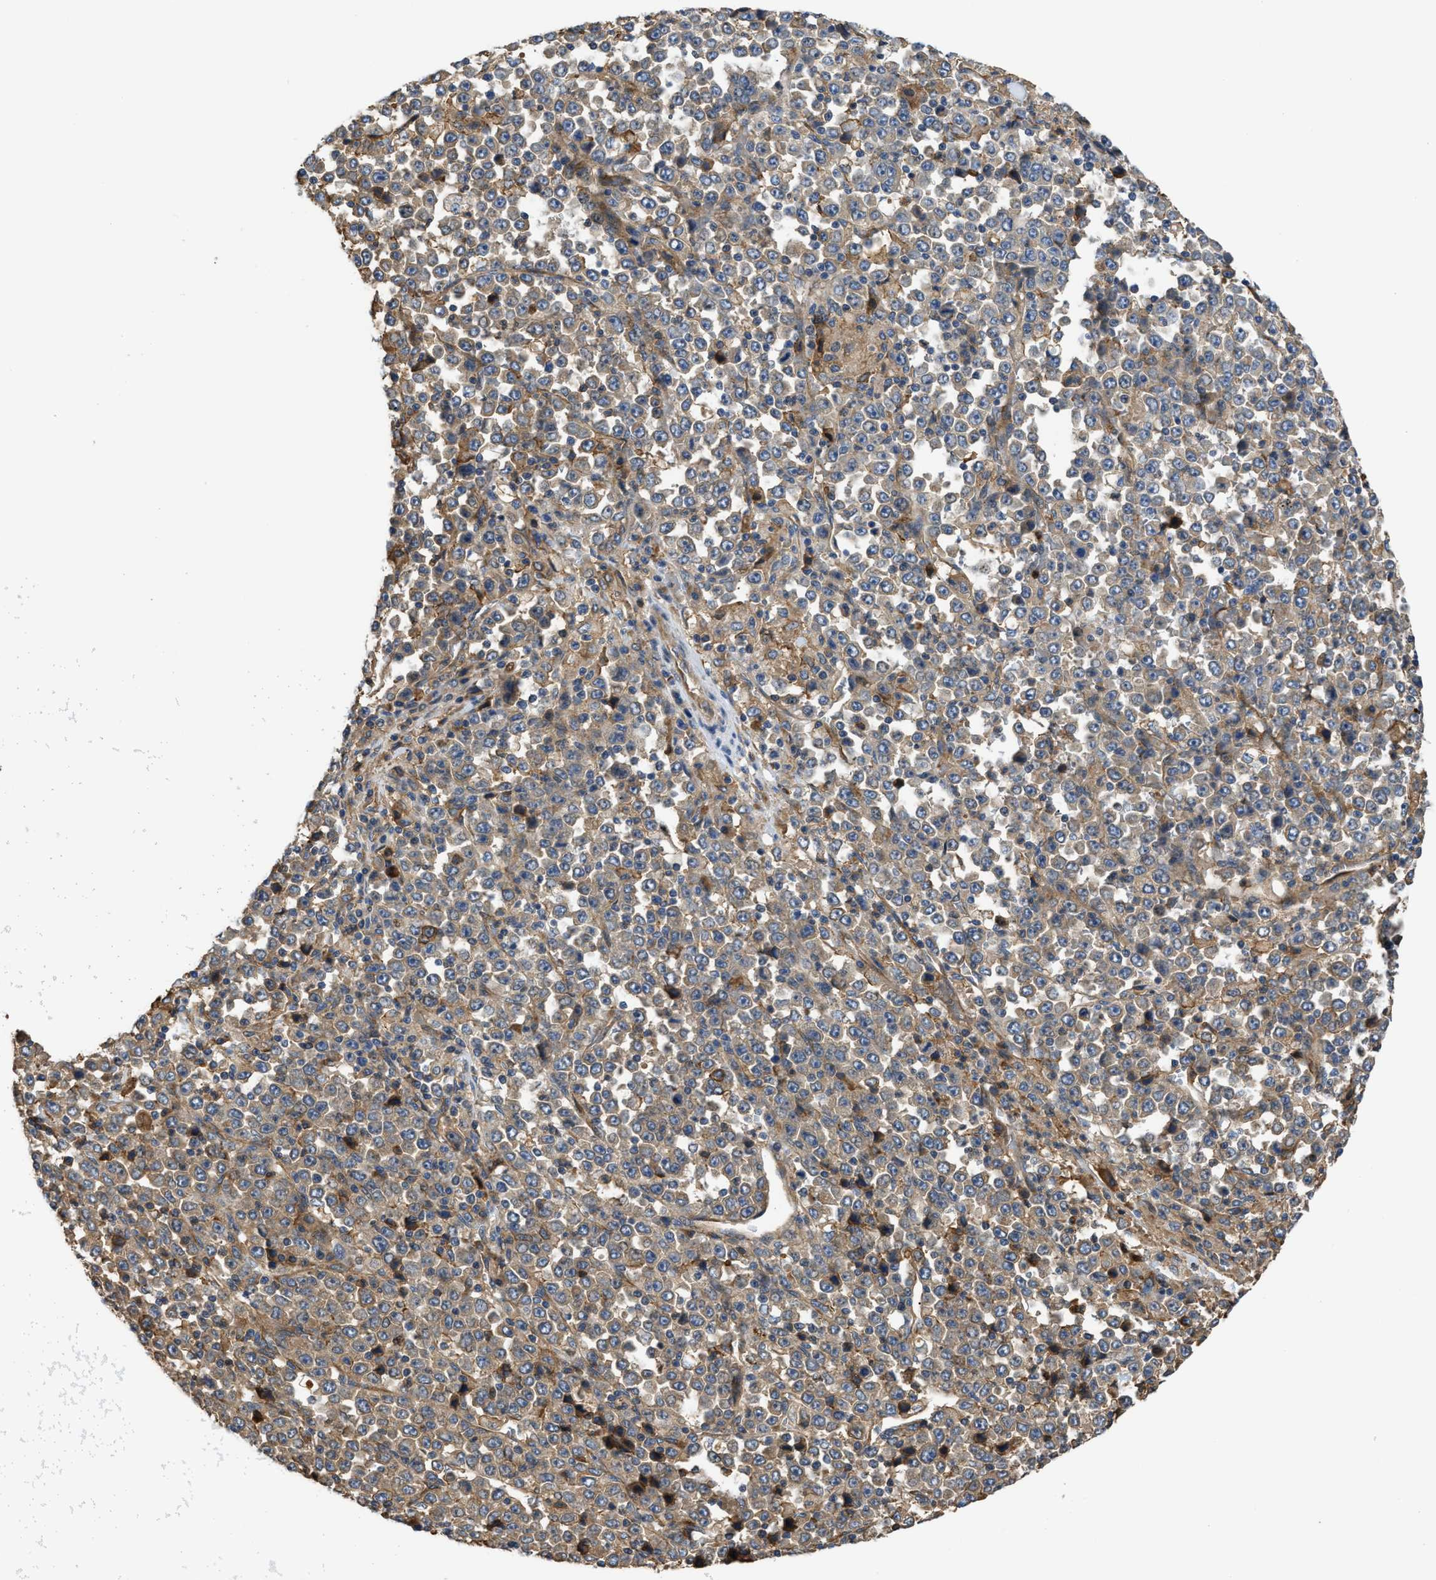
{"staining": {"intensity": "moderate", "quantity": "25%-75%", "location": "cytoplasmic/membranous"}, "tissue": "stomach cancer", "cell_type": "Tumor cells", "image_type": "cancer", "snomed": [{"axis": "morphology", "description": "Normal tissue, NOS"}, {"axis": "morphology", "description": "Adenocarcinoma, NOS"}, {"axis": "topography", "description": "Stomach, upper"}, {"axis": "topography", "description": "Stomach"}], "caption": "High-magnification brightfield microscopy of stomach cancer stained with DAB (brown) and counterstained with hematoxylin (blue). tumor cells exhibit moderate cytoplasmic/membranous expression is present in approximately25%-75% of cells.", "gene": "DDHD2", "patient": {"sex": "male", "age": 59}}